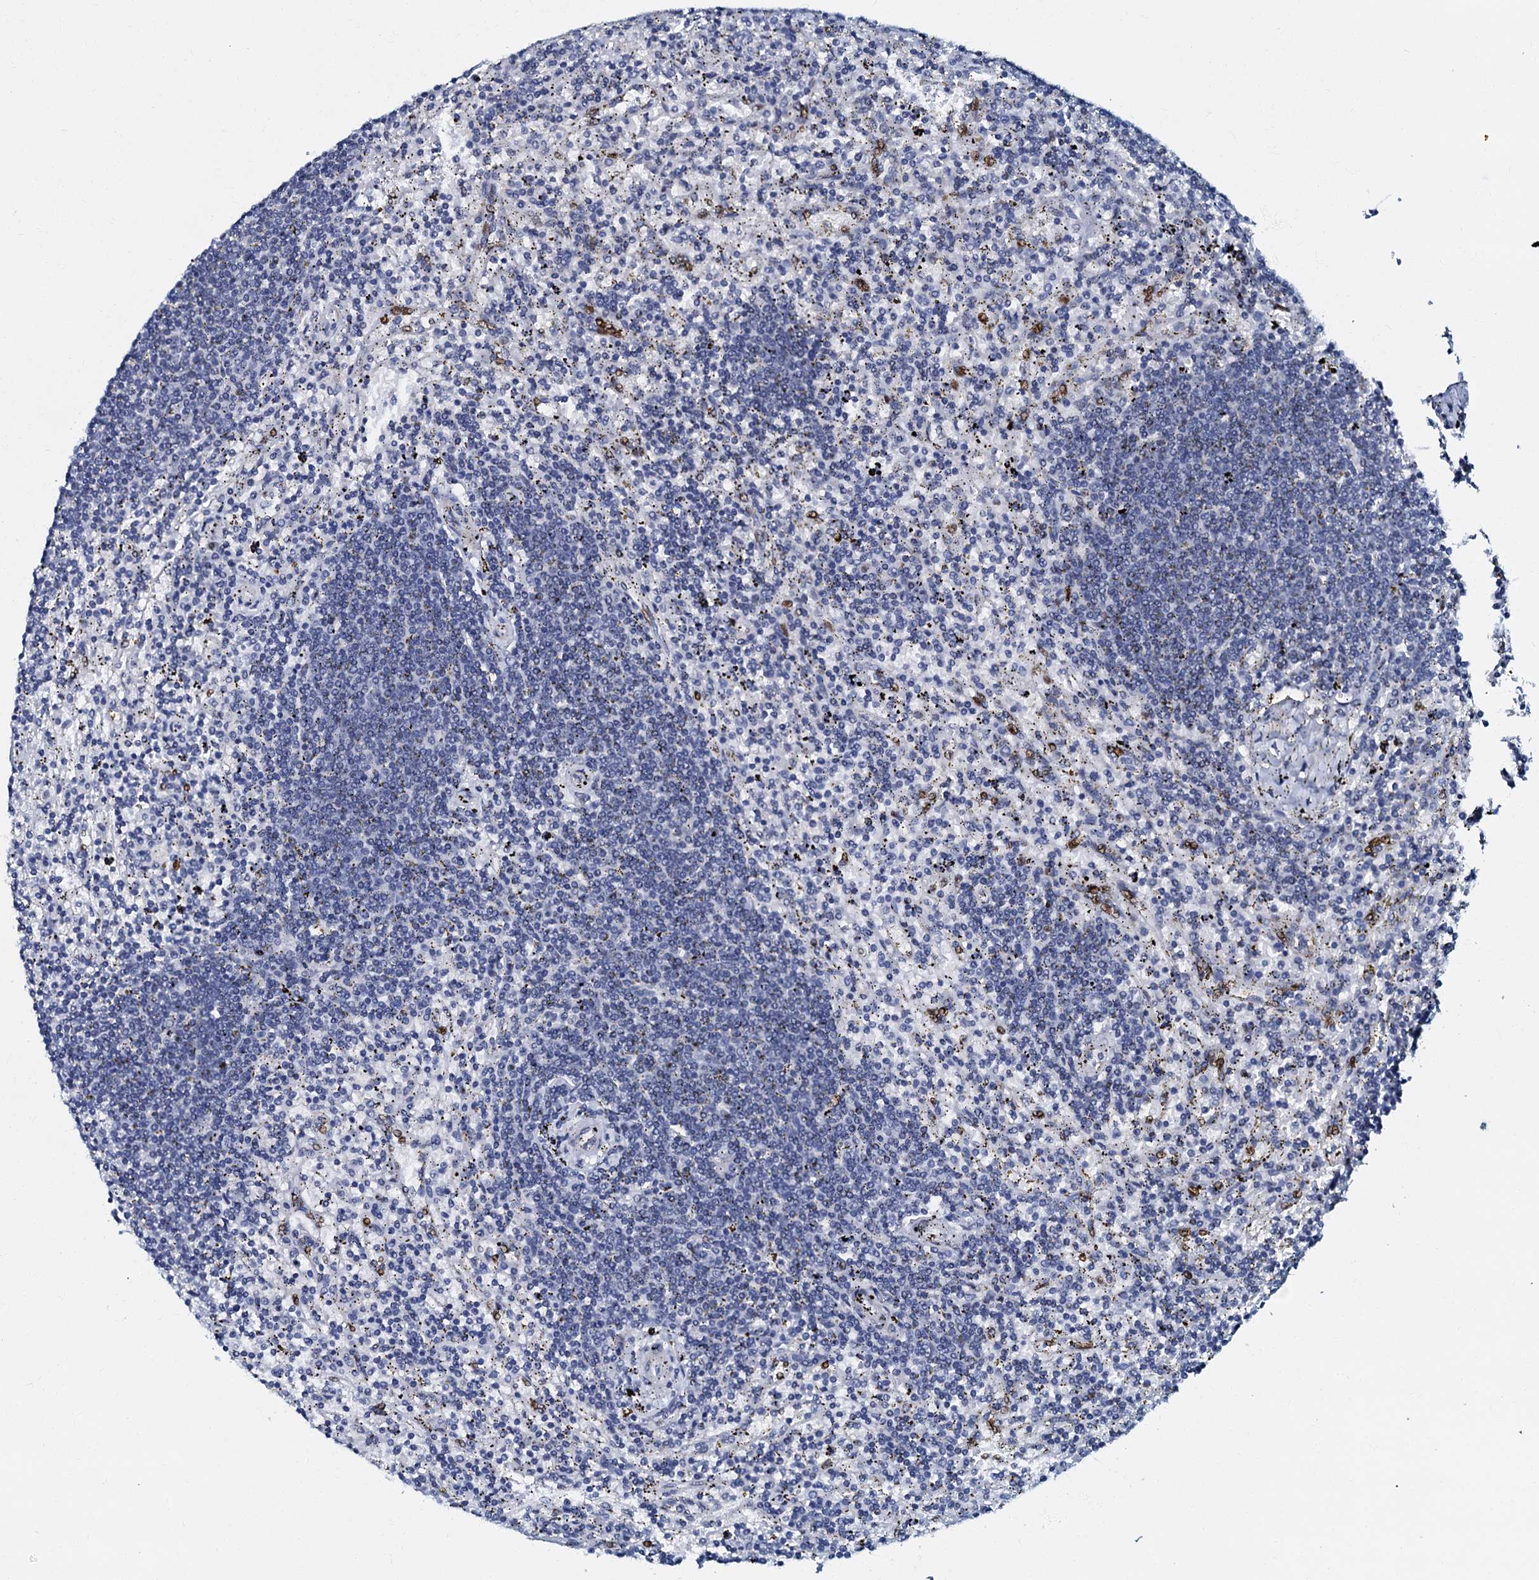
{"staining": {"intensity": "negative", "quantity": "none", "location": "none"}, "tissue": "lymphoma", "cell_type": "Tumor cells", "image_type": "cancer", "snomed": [{"axis": "morphology", "description": "Malignant lymphoma, non-Hodgkin's type, Low grade"}, {"axis": "topography", "description": "Spleen"}], "caption": "DAB (3,3'-diaminobenzidine) immunohistochemical staining of human low-grade malignant lymphoma, non-Hodgkin's type demonstrates no significant expression in tumor cells.", "gene": "MFSD5", "patient": {"sex": "male", "age": 76}}